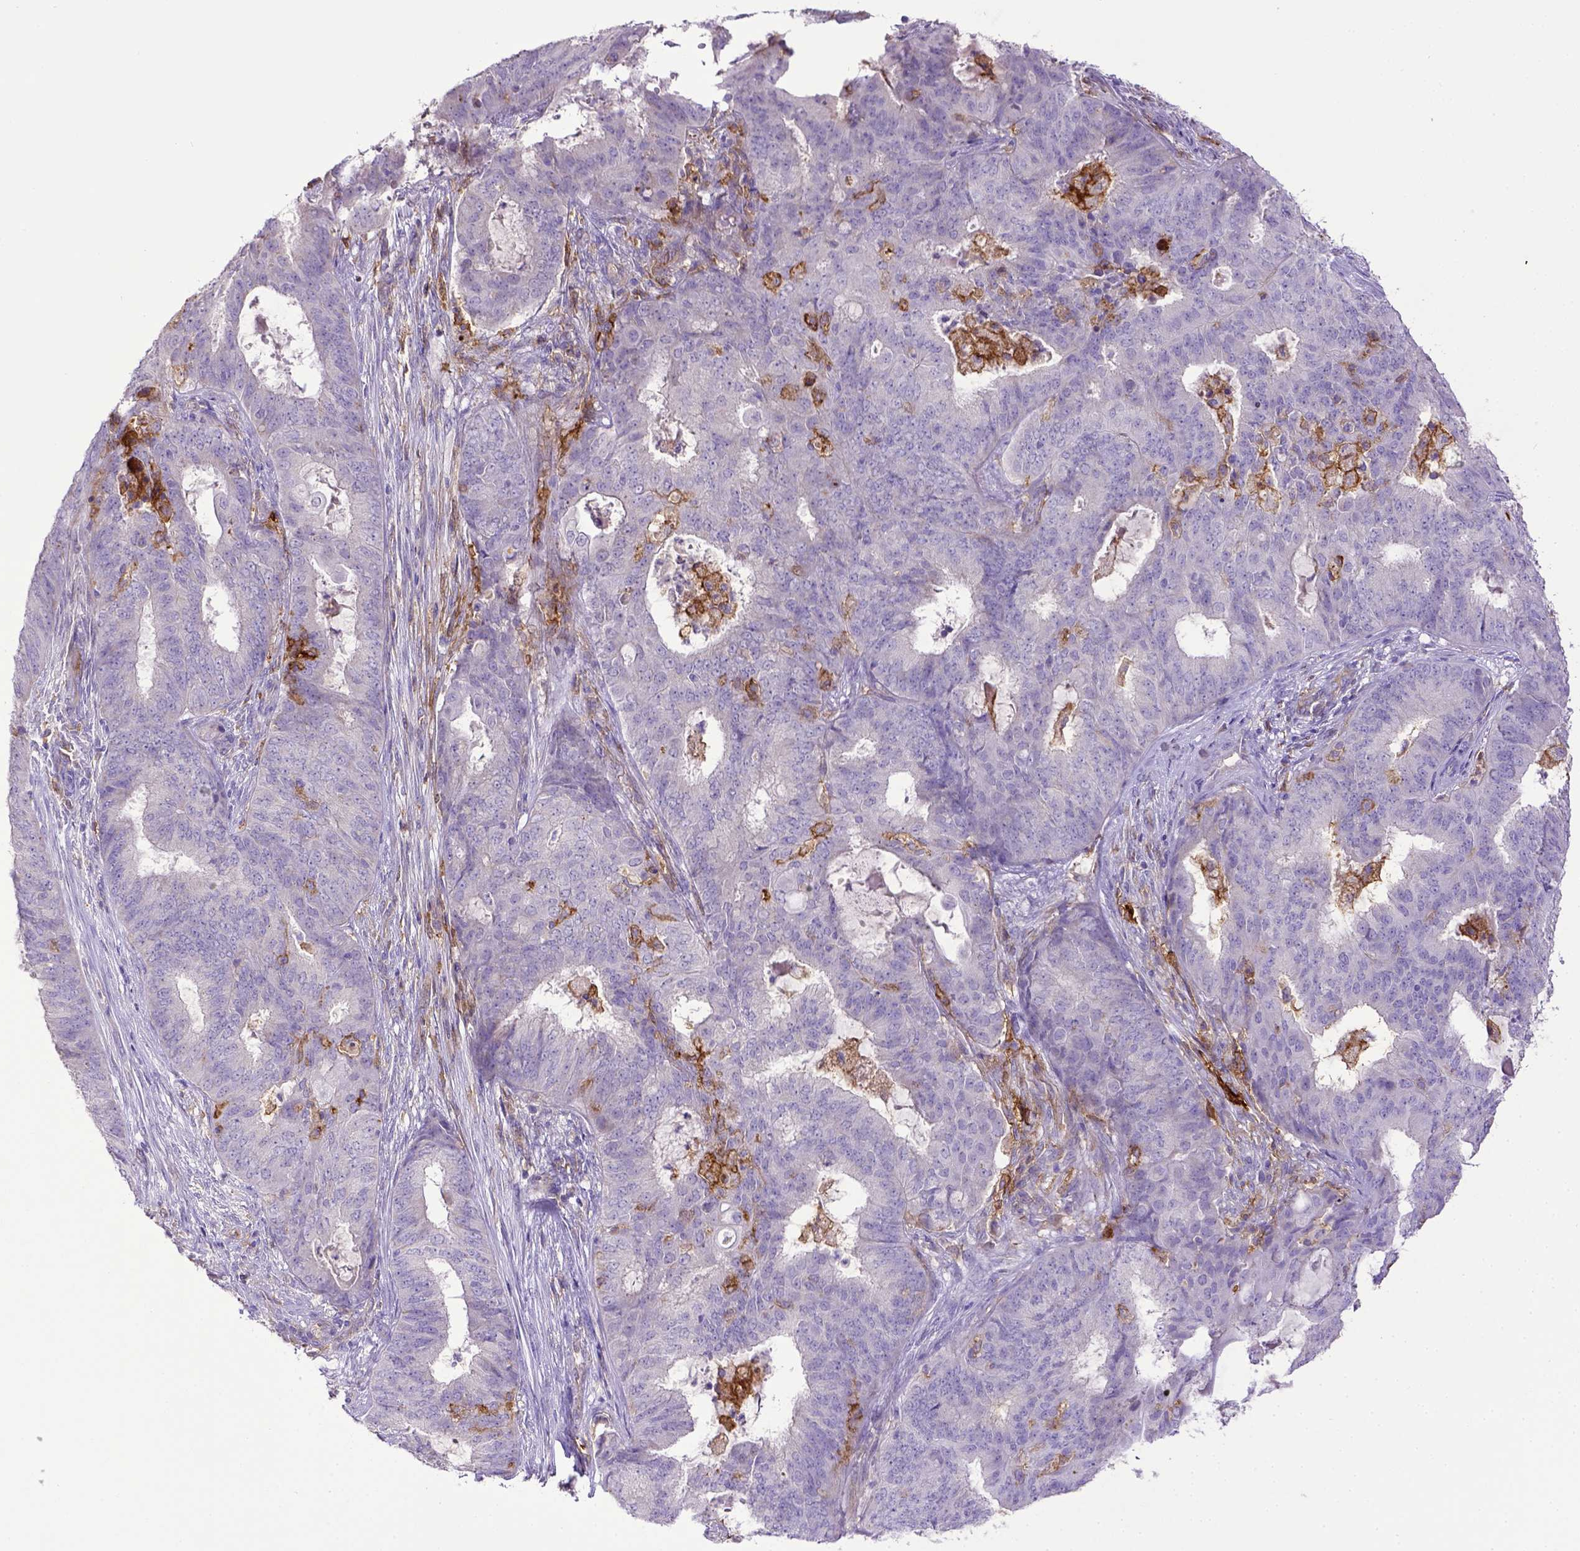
{"staining": {"intensity": "negative", "quantity": "none", "location": "none"}, "tissue": "endometrial cancer", "cell_type": "Tumor cells", "image_type": "cancer", "snomed": [{"axis": "morphology", "description": "Adenocarcinoma, NOS"}, {"axis": "topography", "description": "Endometrium"}], "caption": "An image of adenocarcinoma (endometrial) stained for a protein shows no brown staining in tumor cells.", "gene": "CD40", "patient": {"sex": "female", "age": 62}}